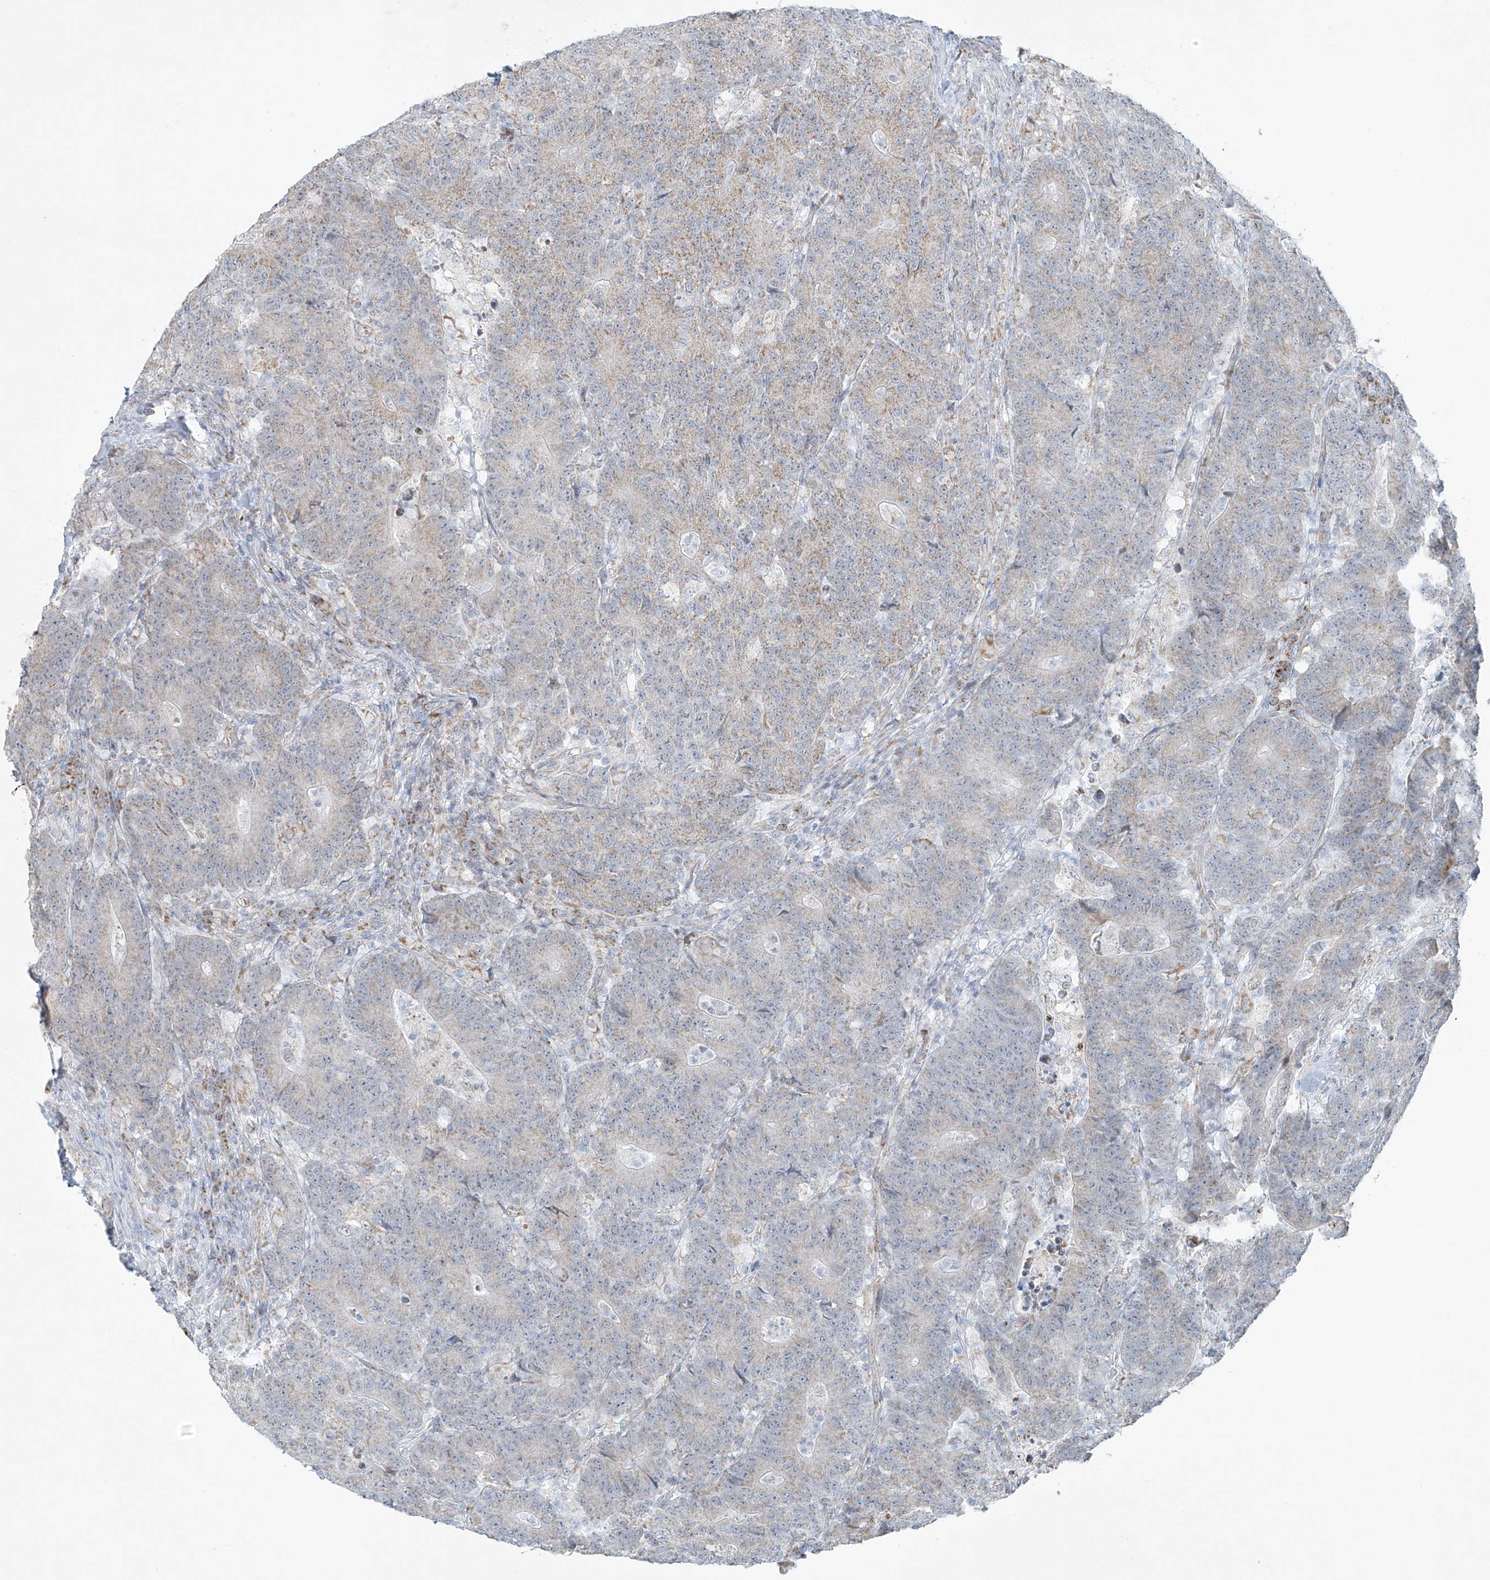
{"staining": {"intensity": "weak", "quantity": "<25%", "location": "cytoplasmic/membranous"}, "tissue": "colorectal cancer", "cell_type": "Tumor cells", "image_type": "cancer", "snomed": [{"axis": "morphology", "description": "Normal tissue, NOS"}, {"axis": "morphology", "description": "Adenocarcinoma, NOS"}, {"axis": "topography", "description": "Colon"}], "caption": "This is a photomicrograph of immunohistochemistry staining of colorectal cancer, which shows no staining in tumor cells.", "gene": "SMDT1", "patient": {"sex": "female", "age": 75}}